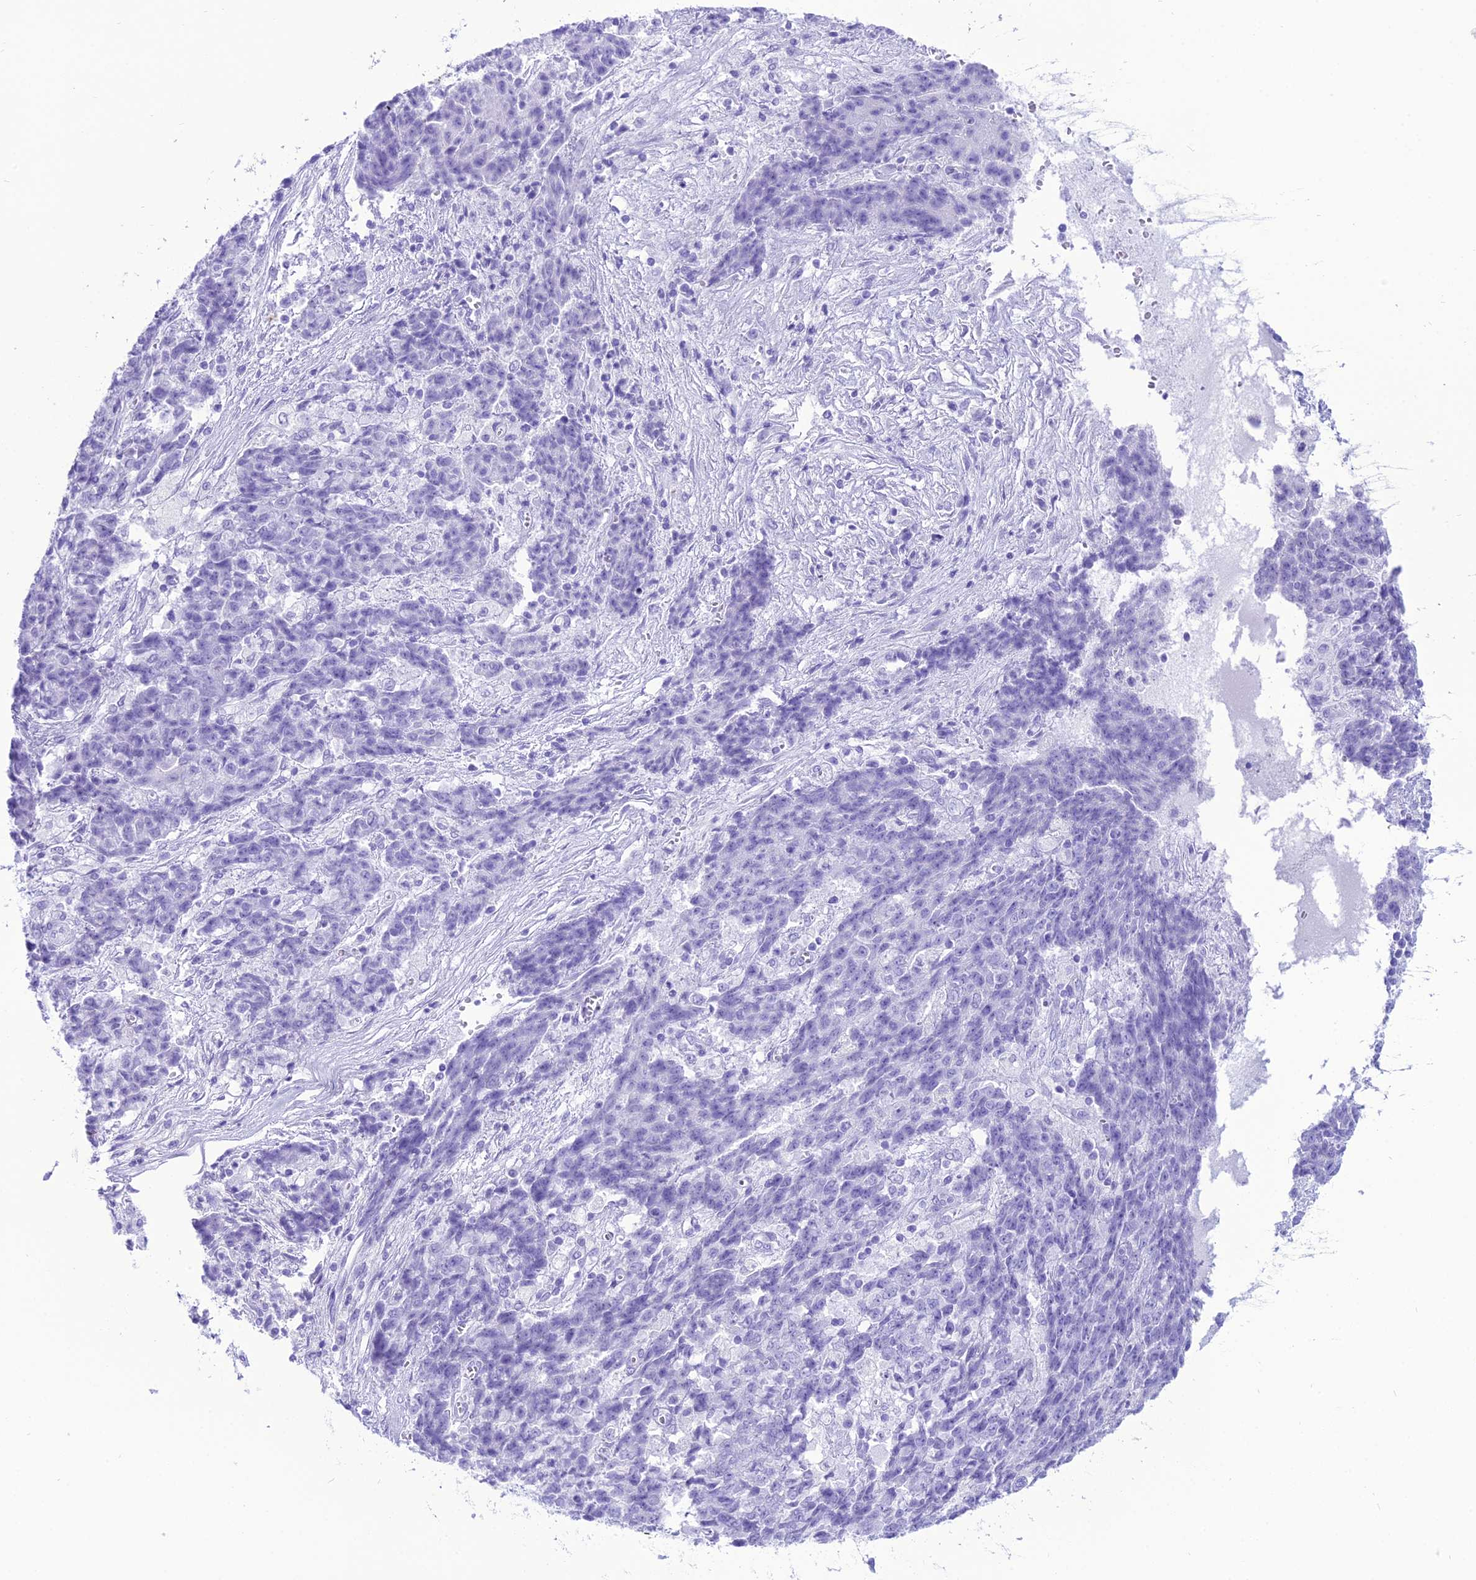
{"staining": {"intensity": "negative", "quantity": "none", "location": "none"}, "tissue": "ovarian cancer", "cell_type": "Tumor cells", "image_type": "cancer", "snomed": [{"axis": "morphology", "description": "Carcinoma, endometroid"}, {"axis": "topography", "description": "Ovary"}], "caption": "This is an IHC histopathology image of ovarian cancer. There is no expression in tumor cells.", "gene": "PNMA5", "patient": {"sex": "female", "age": 42}}